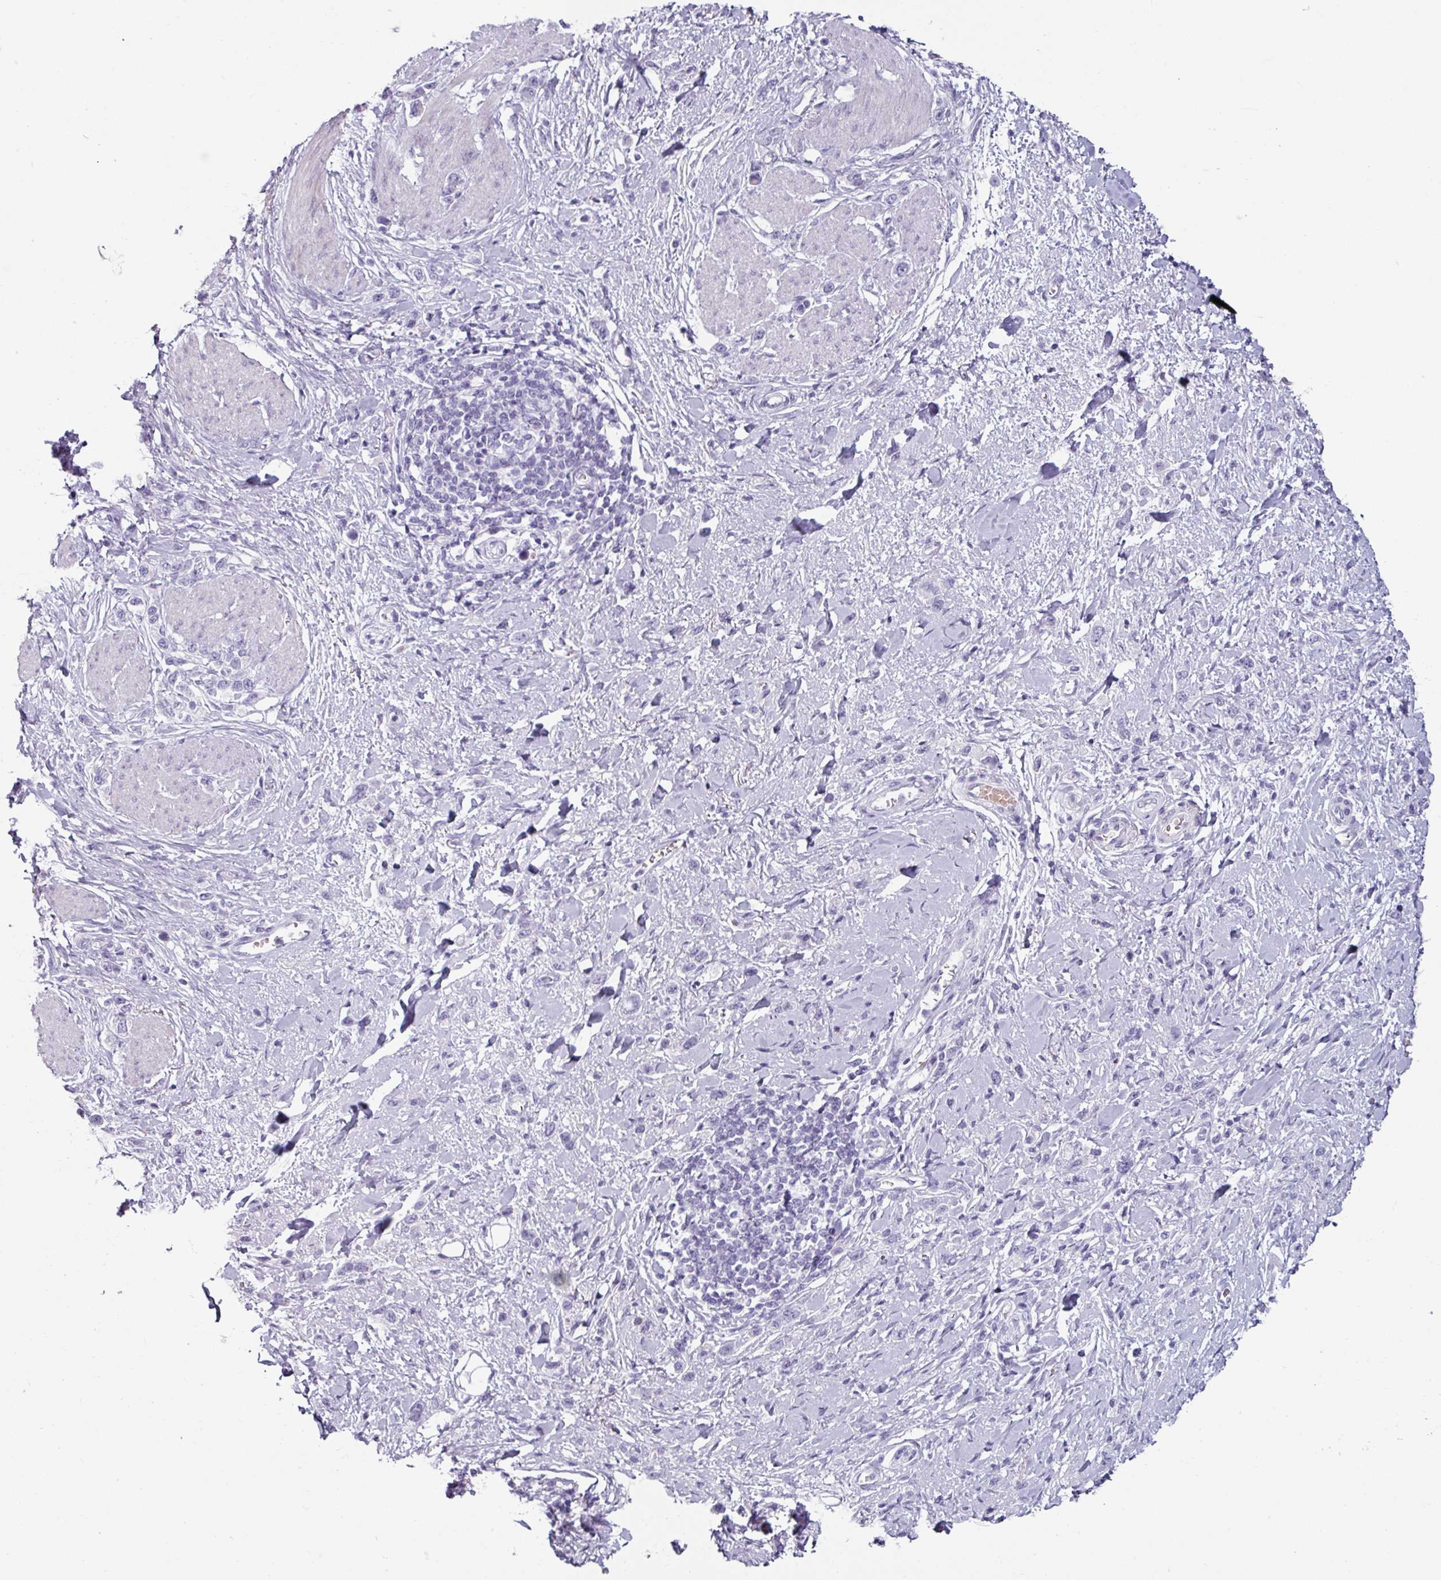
{"staining": {"intensity": "negative", "quantity": "none", "location": "none"}, "tissue": "stomach cancer", "cell_type": "Tumor cells", "image_type": "cancer", "snomed": [{"axis": "morphology", "description": "Adenocarcinoma, NOS"}, {"axis": "topography", "description": "Stomach"}], "caption": "This histopathology image is of stomach cancer (adenocarcinoma) stained with immunohistochemistry (IHC) to label a protein in brown with the nuclei are counter-stained blue. There is no expression in tumor cells.", "gene": "CLCA1", "patient": {"sex": "female", "age": 65}}